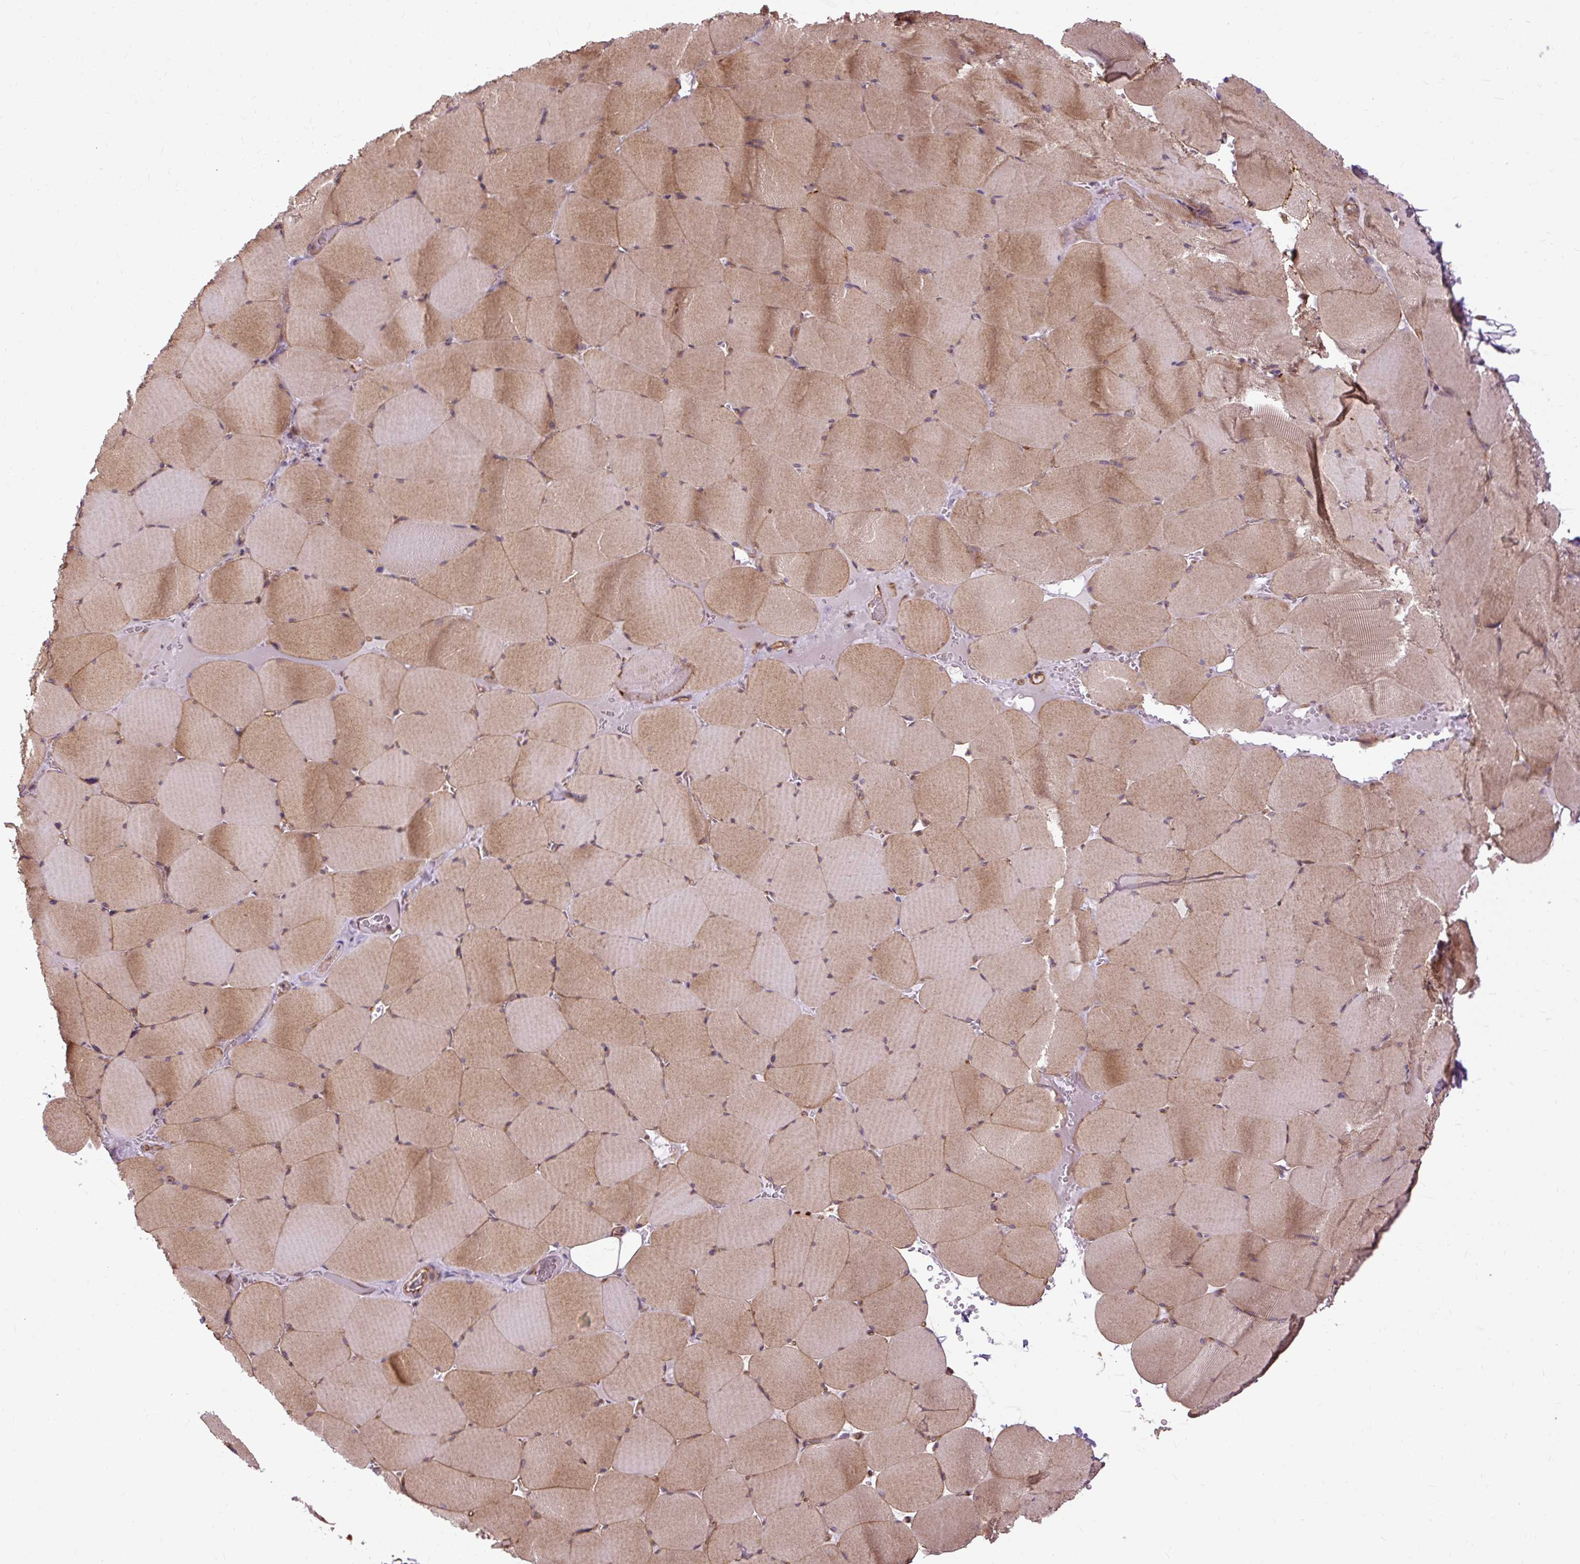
{"staining": {"intensity": "moderate", "quantity": ">75%", "location": "cytoplasmic/membranous"}, "tissue": "skeletal muscle", "cell_type": "Myocytes", "image_type": "normal", "snomed": [{"axis": "morphology", "description": "Normal tissue, NOS"}, {"axis": "topography", "description": "Skeletal muscle"}, {"axis": "topography", "description": "Head-Neck"}], "caption": "Immunohistochemical staining of unremarkable human skeletal muscle shows >75% levels of moderate cytoplasmic/membranous protein staining in about >75% of myocytes.", "gene": "CCDC93", "patient": {"sex": "male", "age": 66}}